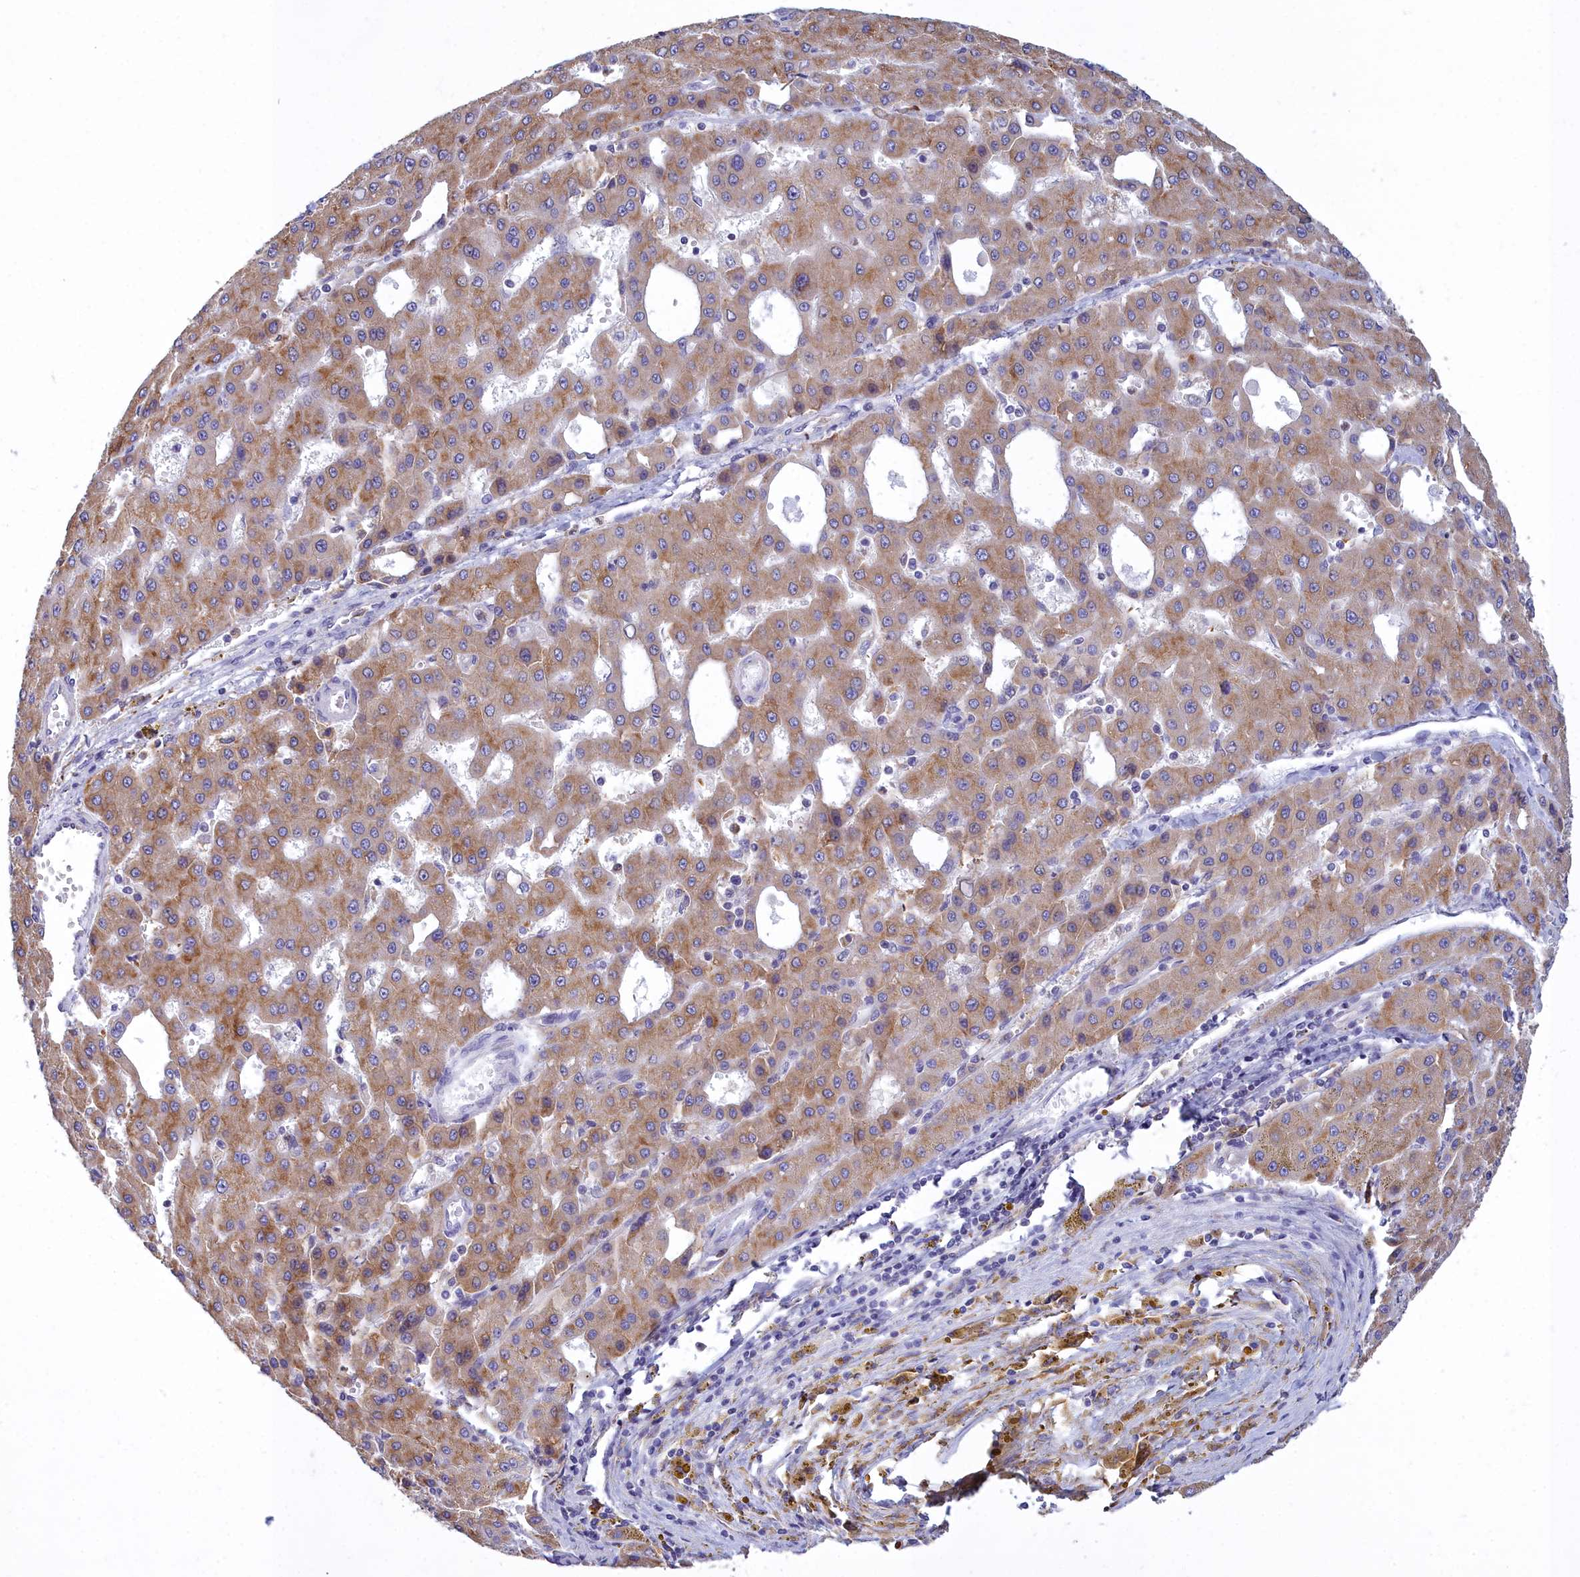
{"staining": {"intensity": "moderate", "quantity": ">75%", "location": "cytoplasmic/membranous"}, "tissue": "liver cancer", "cell_type": "Tumor cells", "image_type": "cancer", "snomed": [{"axis": "morphology", "description": "Carcinoma, Hepatocellular, NOS"}, {"axis": "topography", "description": "Liver"}], "caption": "A brown stain labels moderate cytoplasmic/membranous staining of a protein in liver cancer (hepatocellular carcinoma) tumor cells.", "gene": "HM13", "patient": {"sex": "male", "age": 47}}